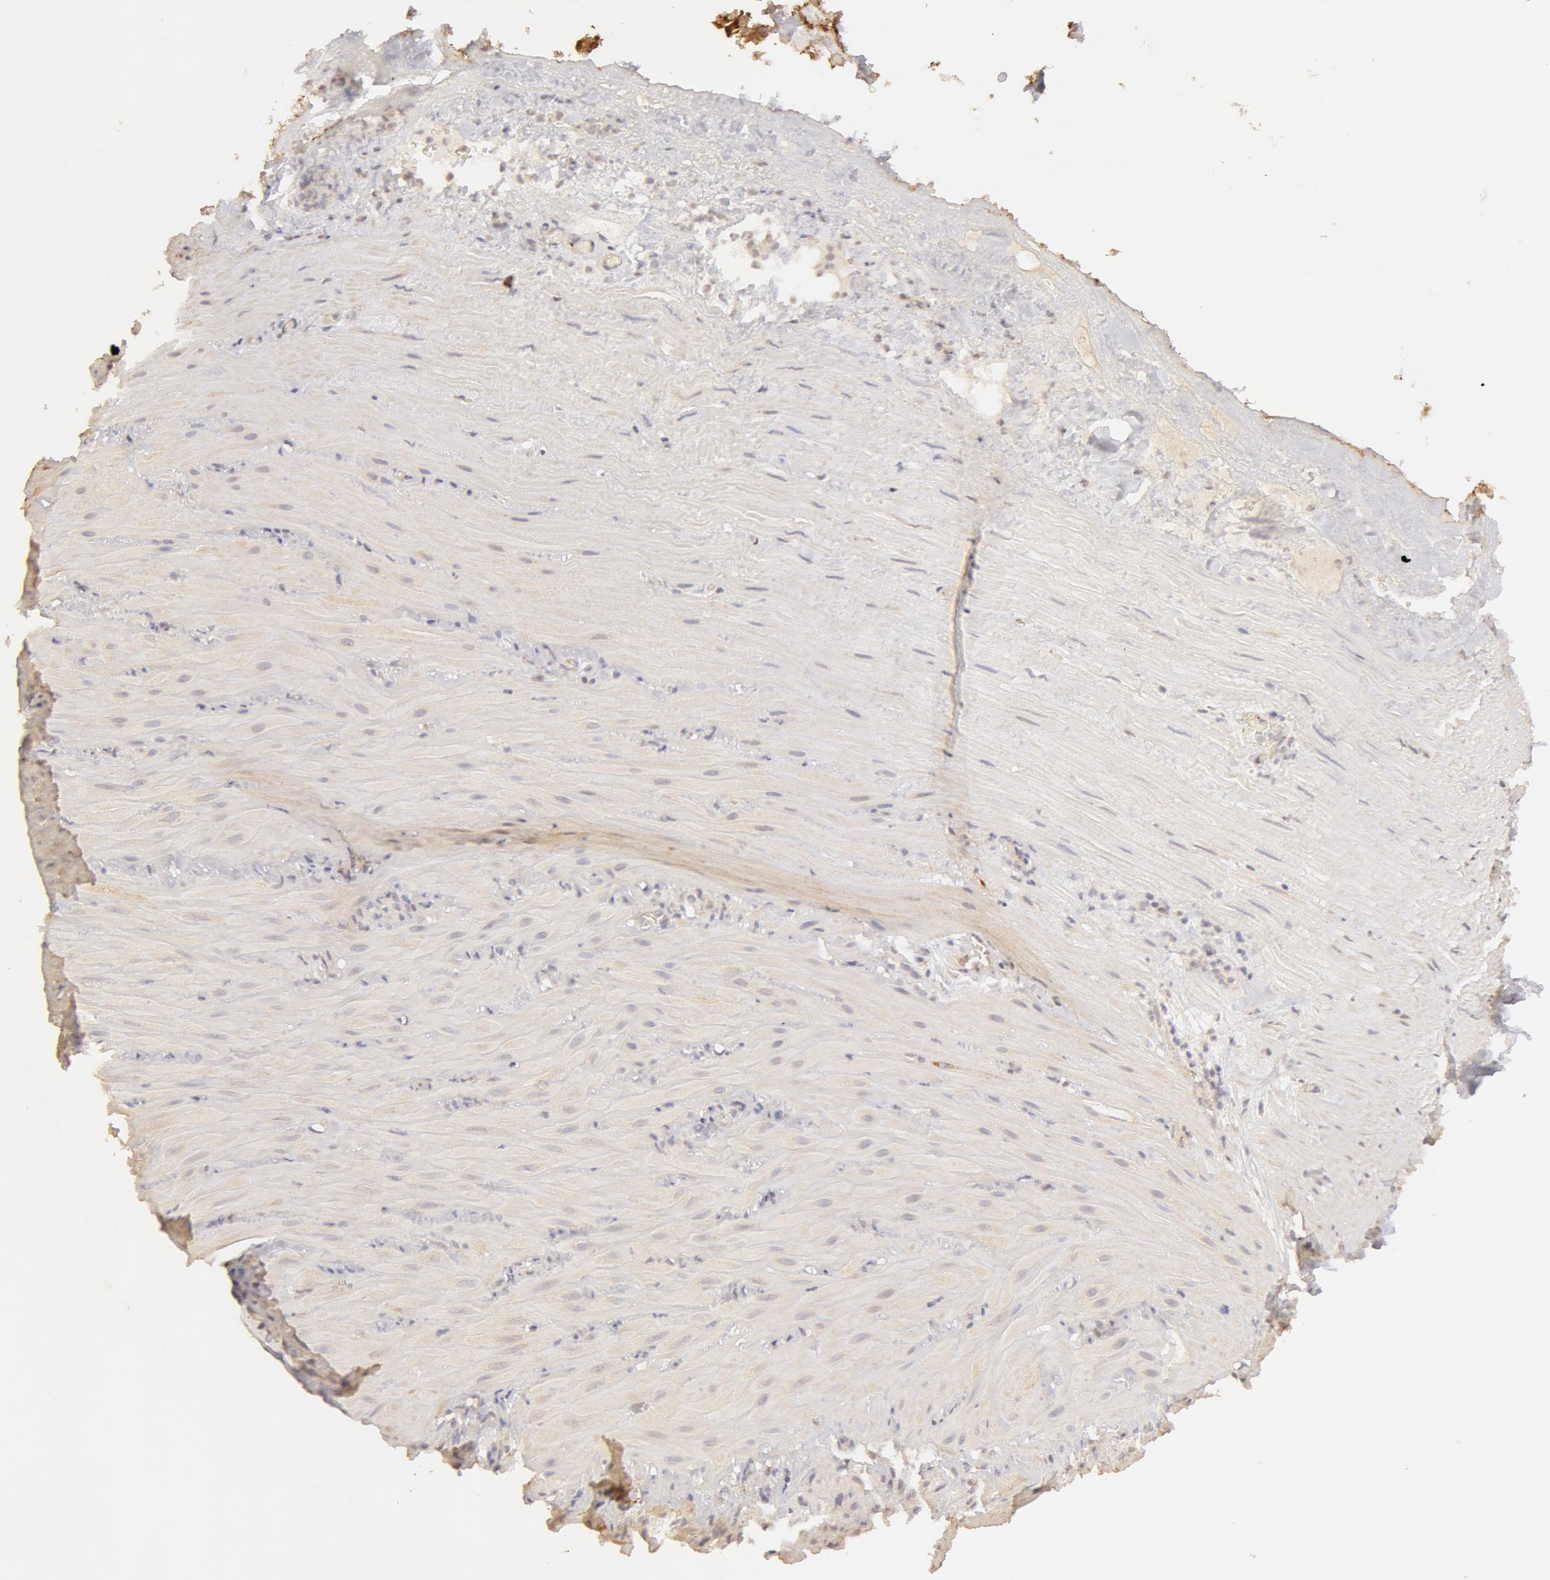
{"staining": {"intensity": "negative", "quantity": "none", "location": "none"}, "tissue": "smooth muscle", "cell_type": "Smooth muscle cells", "image_type": "normal", "snomed": [{"axis": "morphology", "description": "Normal tissue, NOS"}, {"axis": "topography", "description": "Duodenum"}], "caption": "This is an IHC histopathology image of benign smooth muscle. There is no staining in smooth muscle cells.", "gene": "ADPRH", "patient": {"sex": "male", "age": 63}}